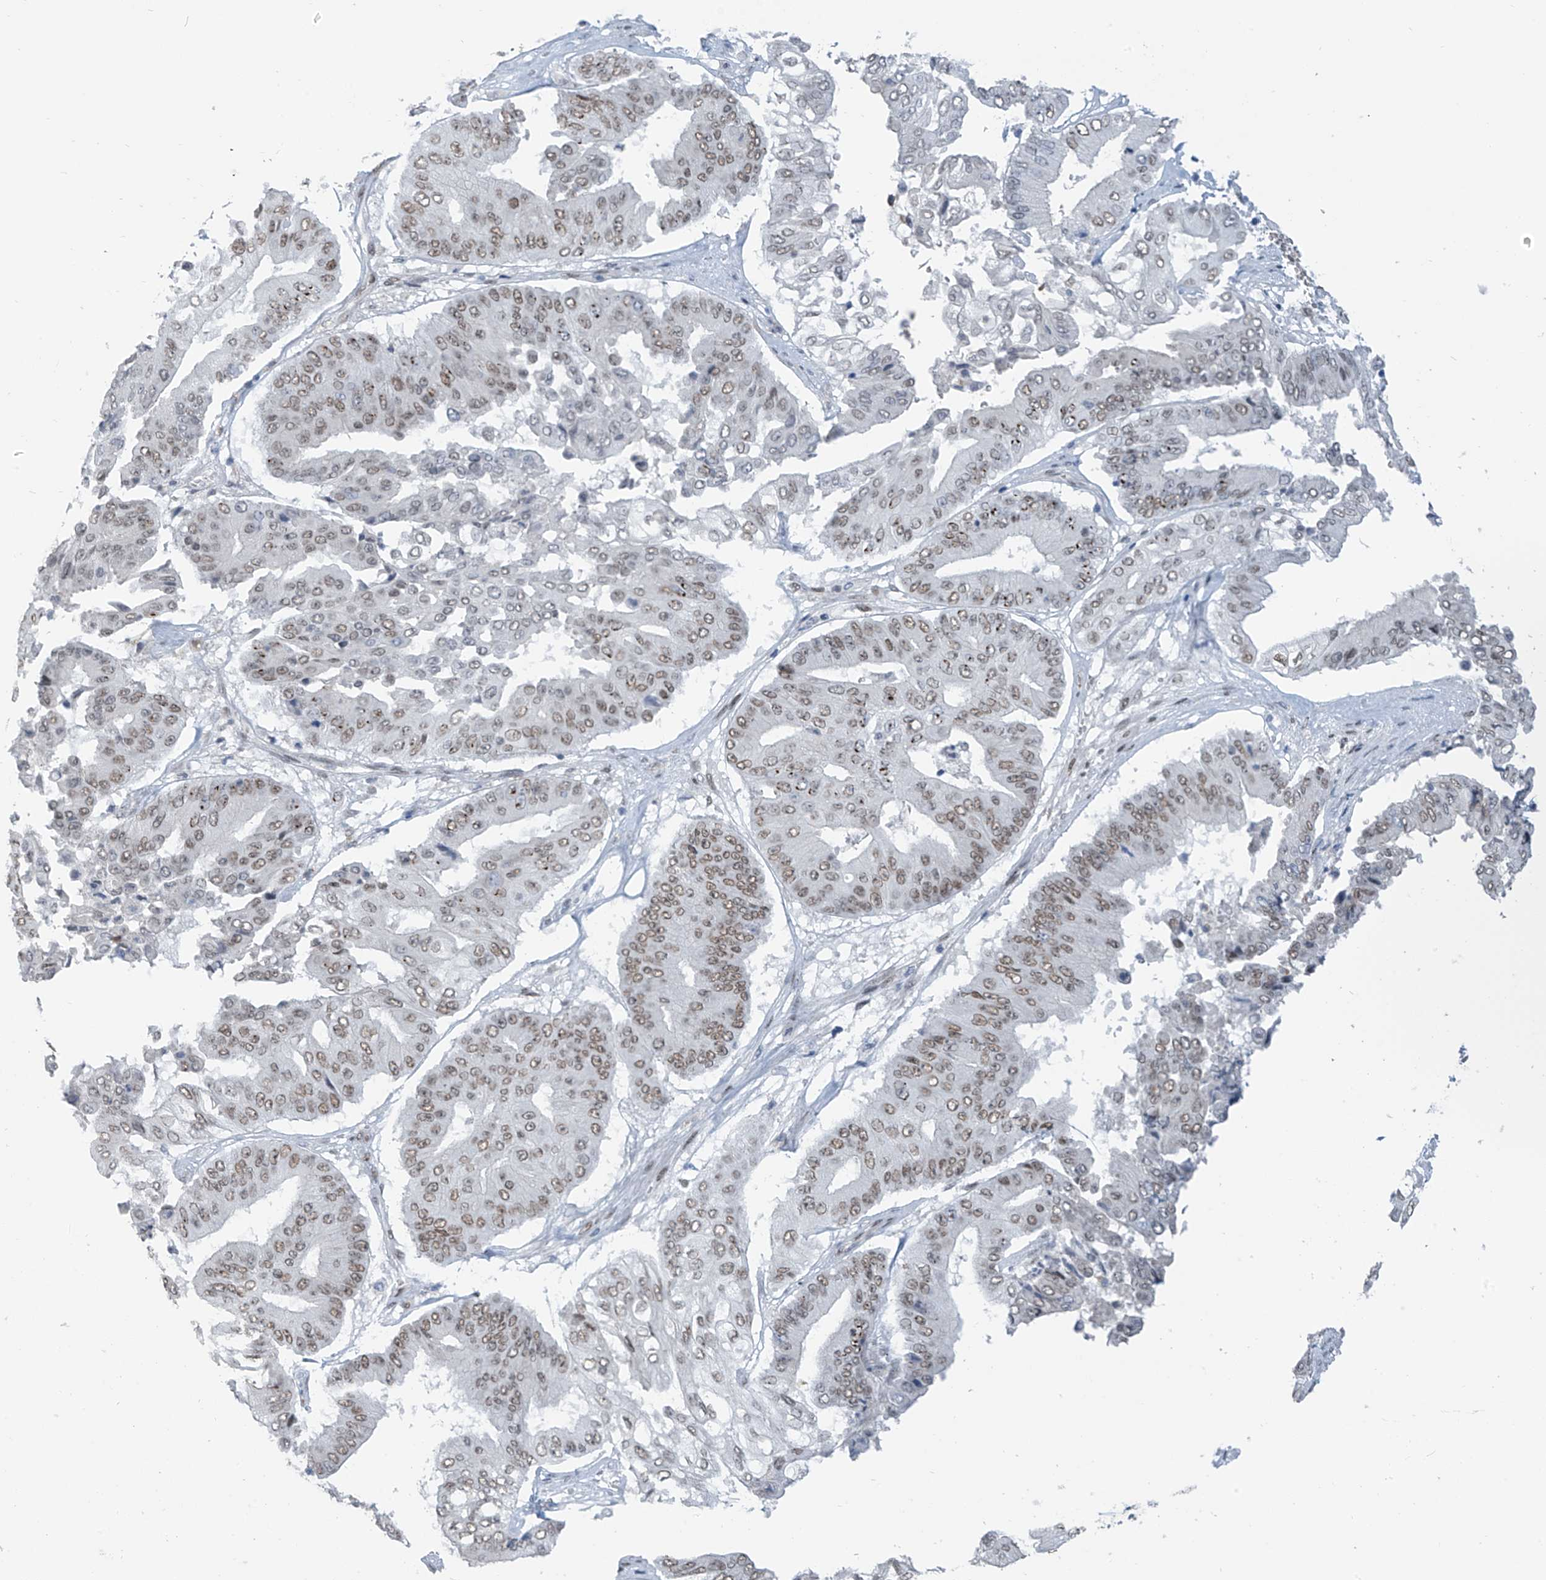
{"staining": {"intensity": "moderate", "quantity": ">75%", "location": "nuclear"}, "tissue": "pancreatic cancer", "cell_type": "Tumor cells", "image_type": "cancer", "snomed": [{"axis": "morphology", "description": "Adenocarcinoma, NOS"}, {"axis": "topography", "description": "Pancreas"}], "caption": "Immunohistochemical staining of human pancreatic cancer (adenocarcinoma) demonstrates medium levels of moderate nuclear expression in approximately >75% of tumor cells.", "gene": "MCM9", "patient": {"sex": "female", "age": 77}}